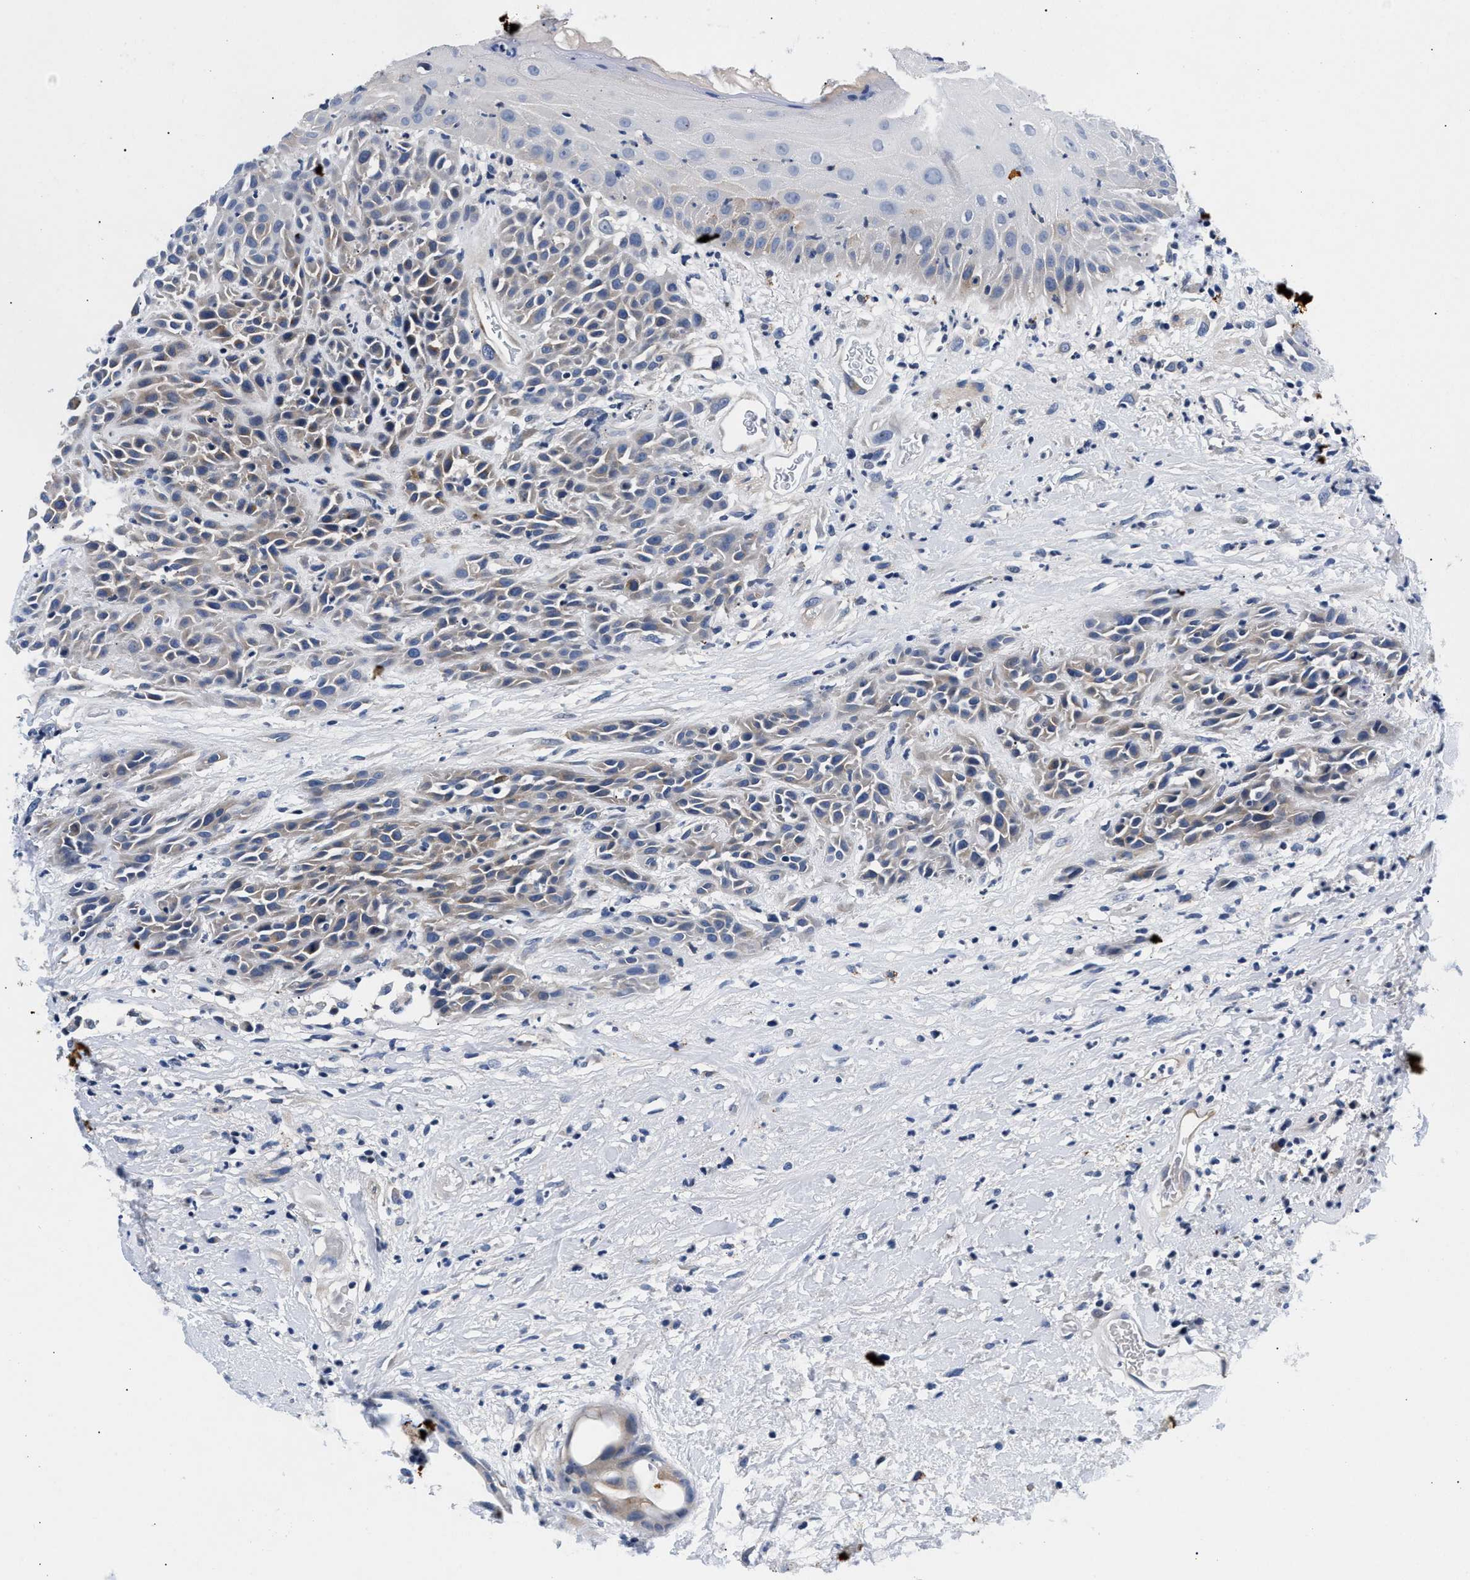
{"staining": {"intensity": "moderate", "quantity": ">75%", "location": "cytoplasmic/membranous"}, "tissue": "head and neck cancer", "cell_type": "Tumor cells", "image_type": "cancer", "snomed": [{"axis": "morphology", "description": "Normal tissue, NOS"}, {"axis": "morphology", "description": "Squamous cell carcinoma, NOS"}, {"axis": "topography", "description": "Cartilage tissue"}, {"axis": "topography", "description": "Head-Neck"}], "caption": "Protein expression analysis of head and neck cancer (squamous cell carcinoma) exhibits moderate cytoplasmic/membranous staining in approximately >75% of tumor cells.", "gene": "P2RY4", "patient": {"sex": "male", "age": 62}}